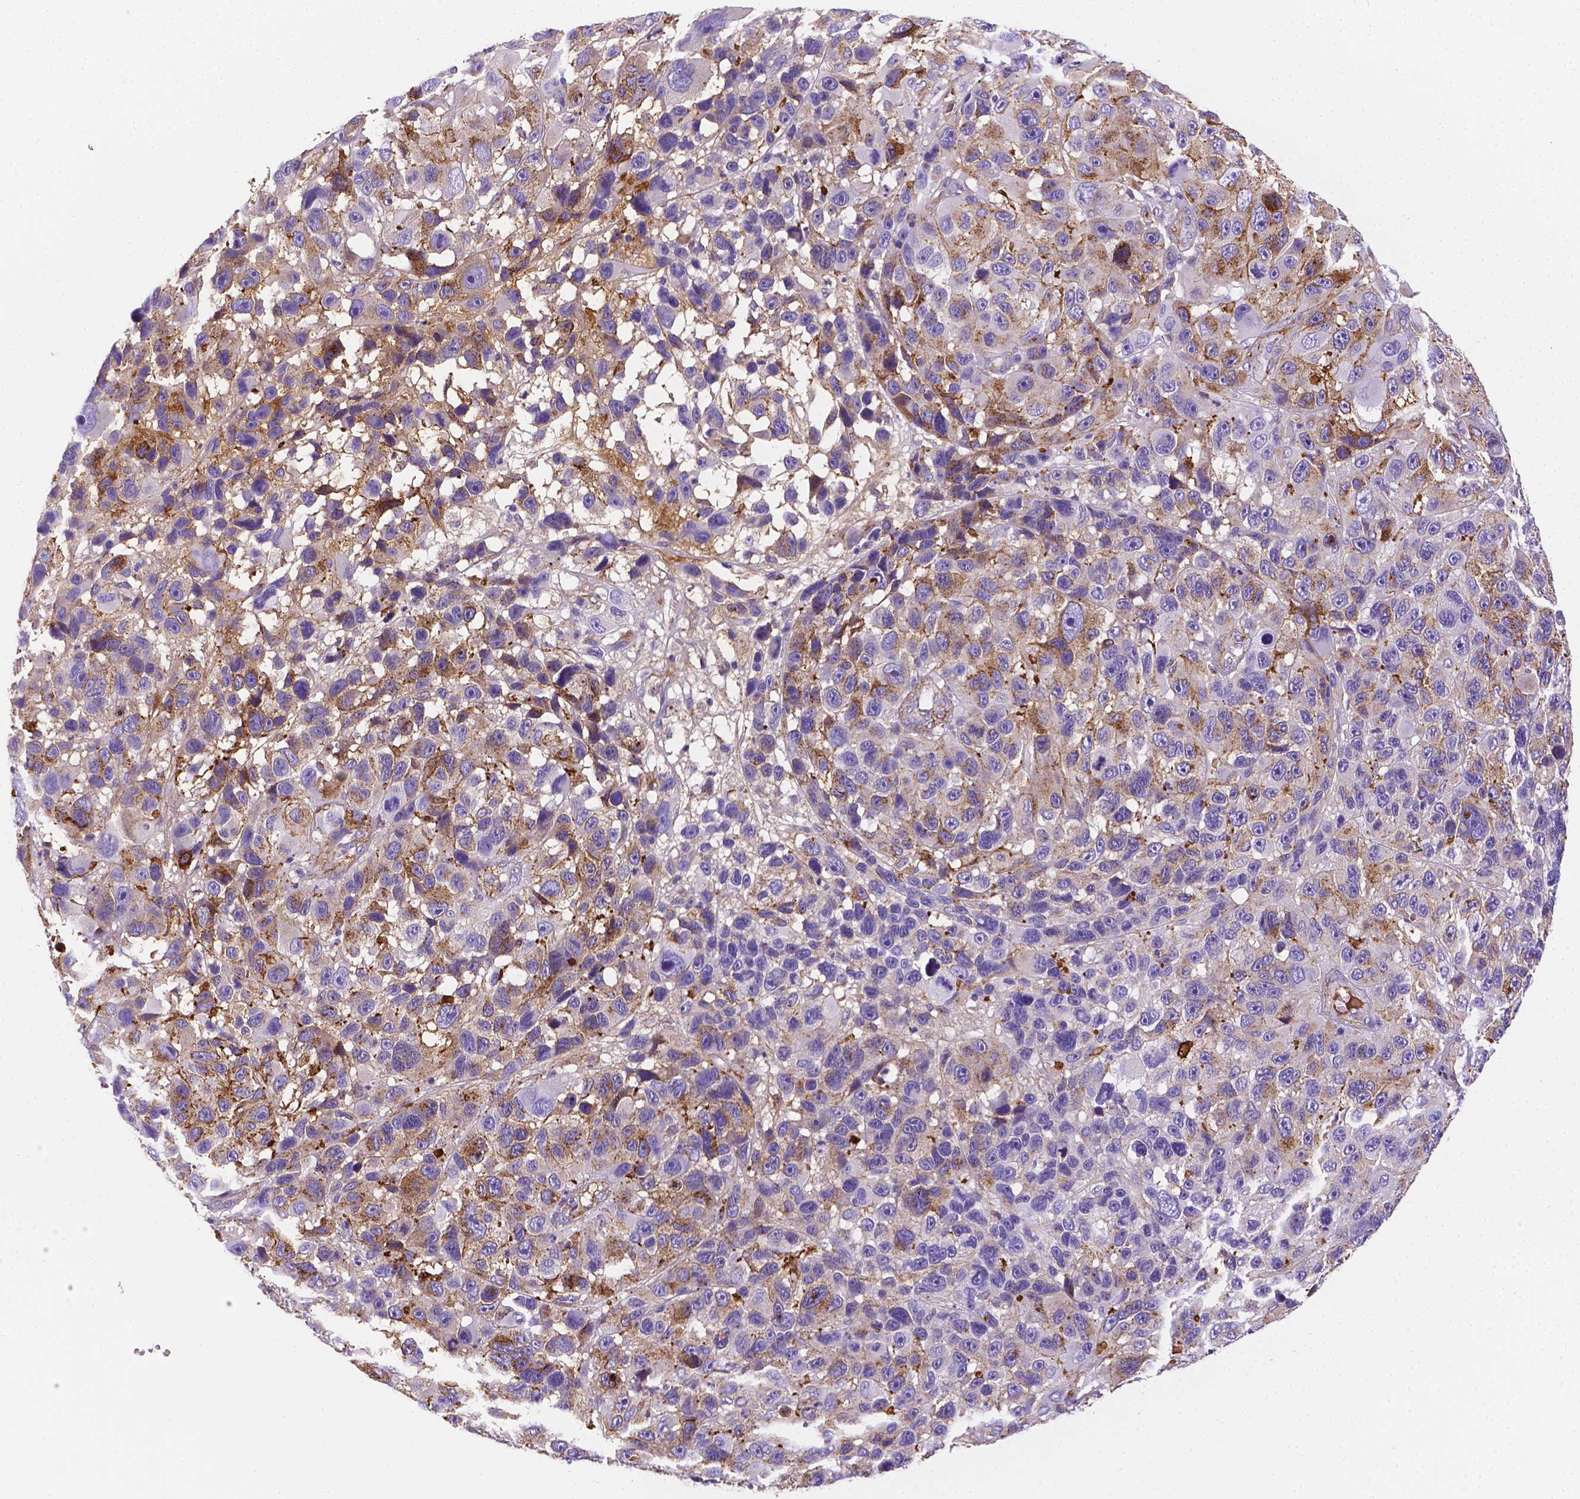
{"staining": {"intensity": "moderate", "quantity": "<25%", "location": "cytoplasmic/membranous"}, "tissue": "melanoma", "cell_type": "Tumor cells", "image_type": "cancer", "snomed": [{"axis": "morphology", "description": "Malignant melanoma, NOS"}, {"axis": "topography", "description": "Skin"}], "caption": "Immunohistochemistry (IHC) histopathology image of neoplastic tissue: melanoma stained using immunohistochemistry (IHC) shows low levels of moderate protein expression localized specifically in the cytoplasmic/membranous of tumor cells, appearing as a cytoplasmic/membranous brown color.", "gene": "APOE", "patient": {"sex": "male", "age": 53}}